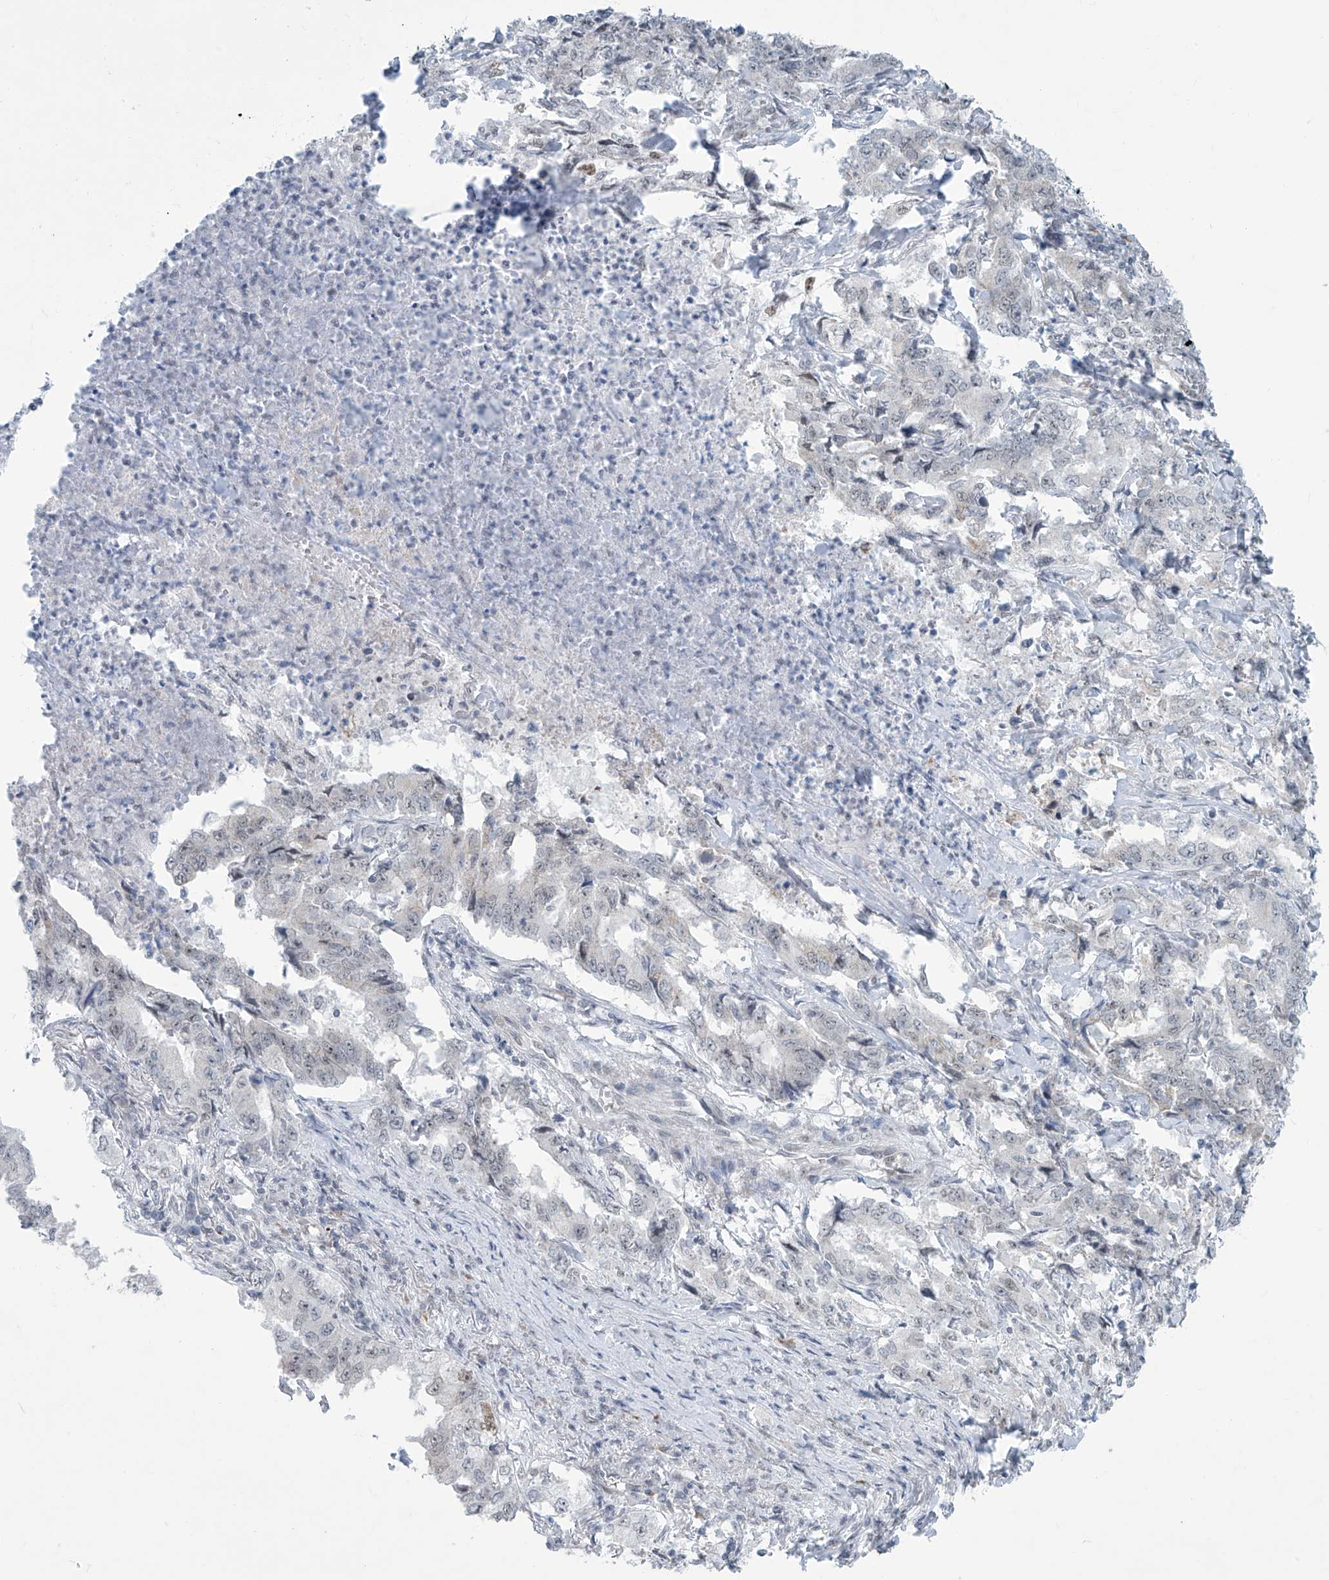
{"staining": {"intensity": "moderate", "quantity": "<25%", "location": "nuclear"}, "tissue": "lung cancer", "cell_type": "Tumor cells", "image_type": "cancer", "snomed": [{"axis": "morphology", "description": "Adenocarcinoma, NOS"}, {"axis": "topography", "description": "Lung"}], "caption": "DAB immunohistochemical staining of lung adenocarcinoma demonstrates moderate nuclear protein staining in approximately <25% of tumor cells.", "gene": "SARNP", "patient": {"sex": "female", "age": 51}}